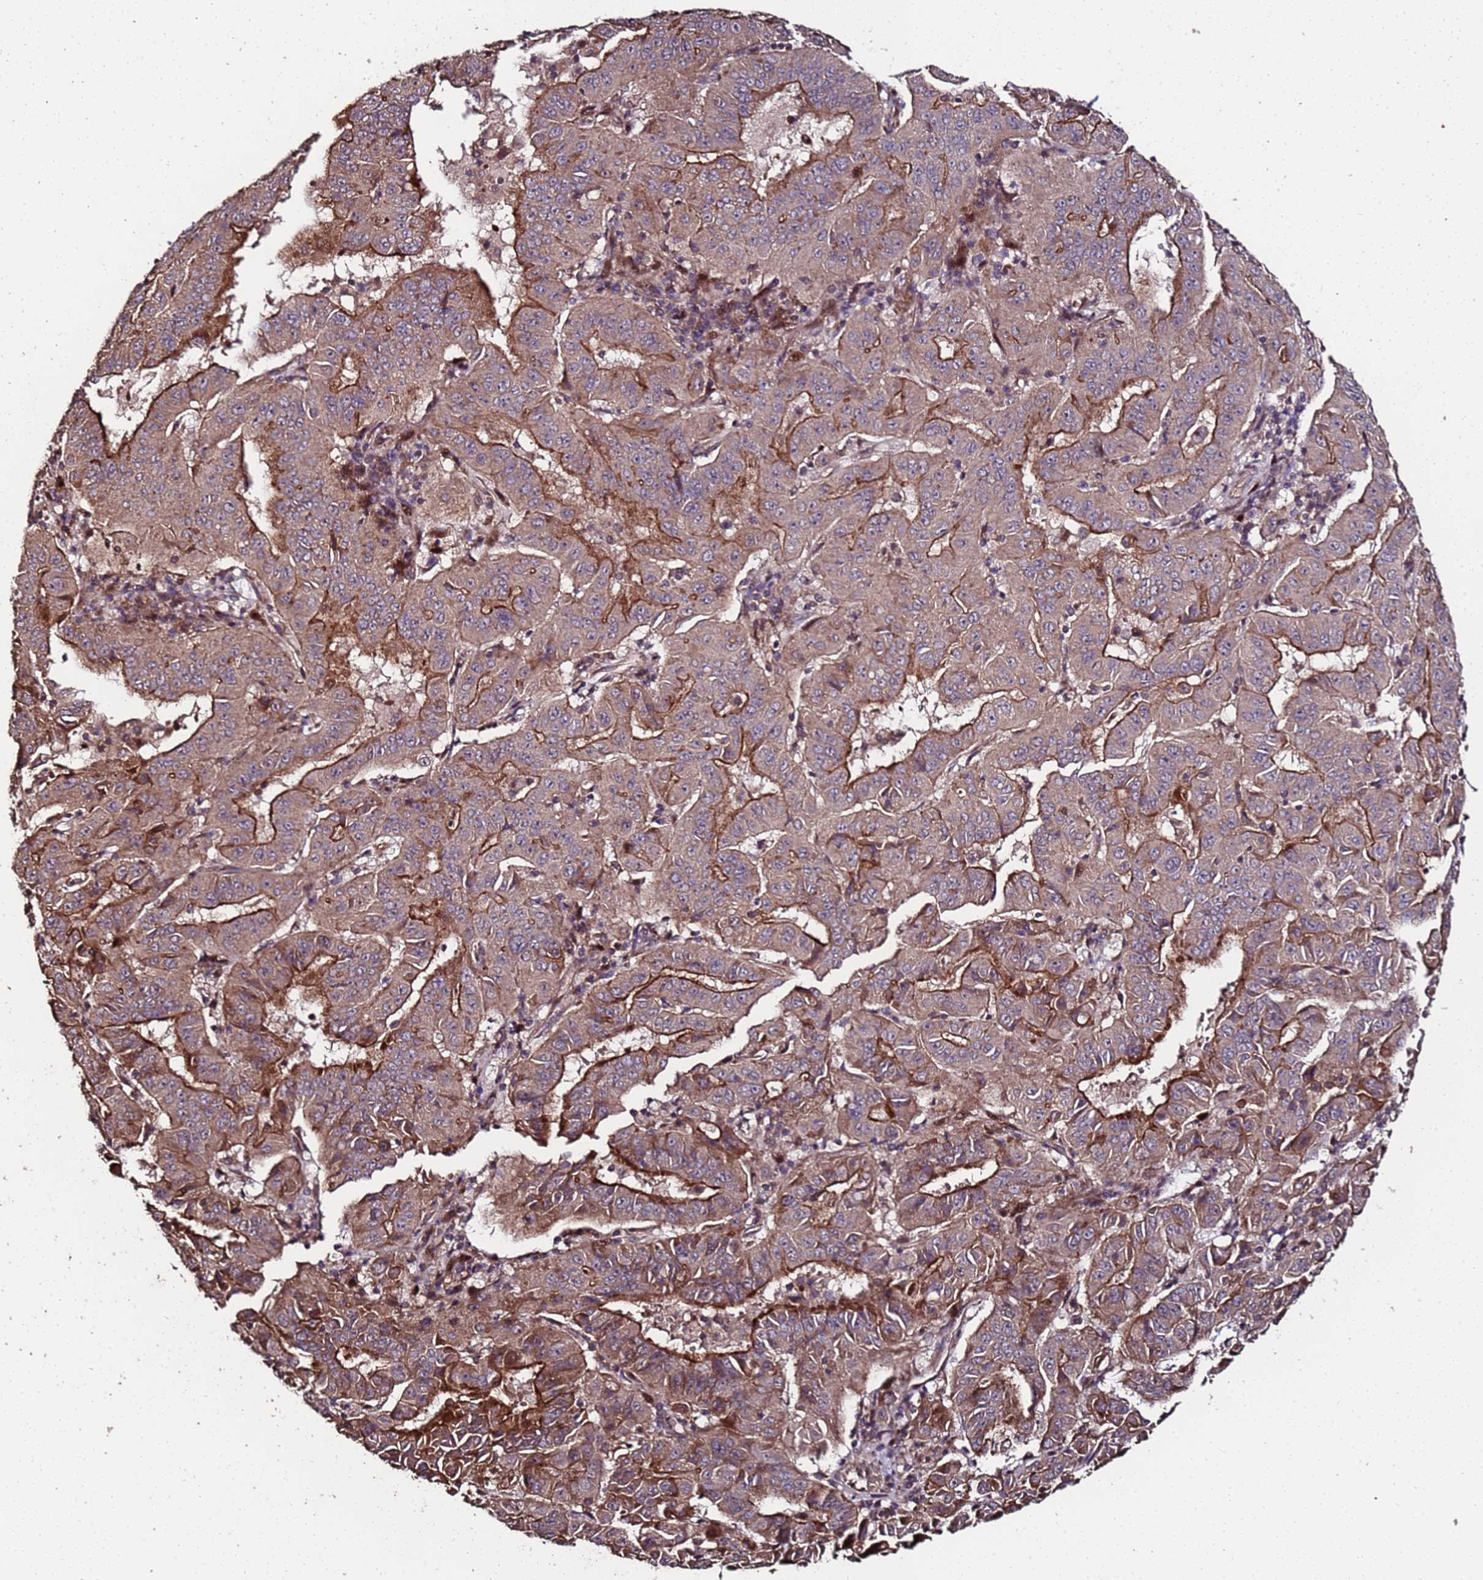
{"staining": {"intensity": "strong", "quantity": ">75%", "location": "cytoplasmic/membranous"}, "tissue": "pancreatic cancer", "cell_type": "Tumor cells", "image_type": "cancer", "snomed": [{"axis": "morphology", "description": "Adenocarcinoma, NOS"}, {"axis": "topography", "description": "Pancreas"}], "caption": "Protein staining by IHC shows strong cytoplasmic/membranous staining in about >75% of tumor cells in adenocarcinoma (pancreatic).", "gene": "PRODH", "patient": {"sex": "male", "age": 63}}